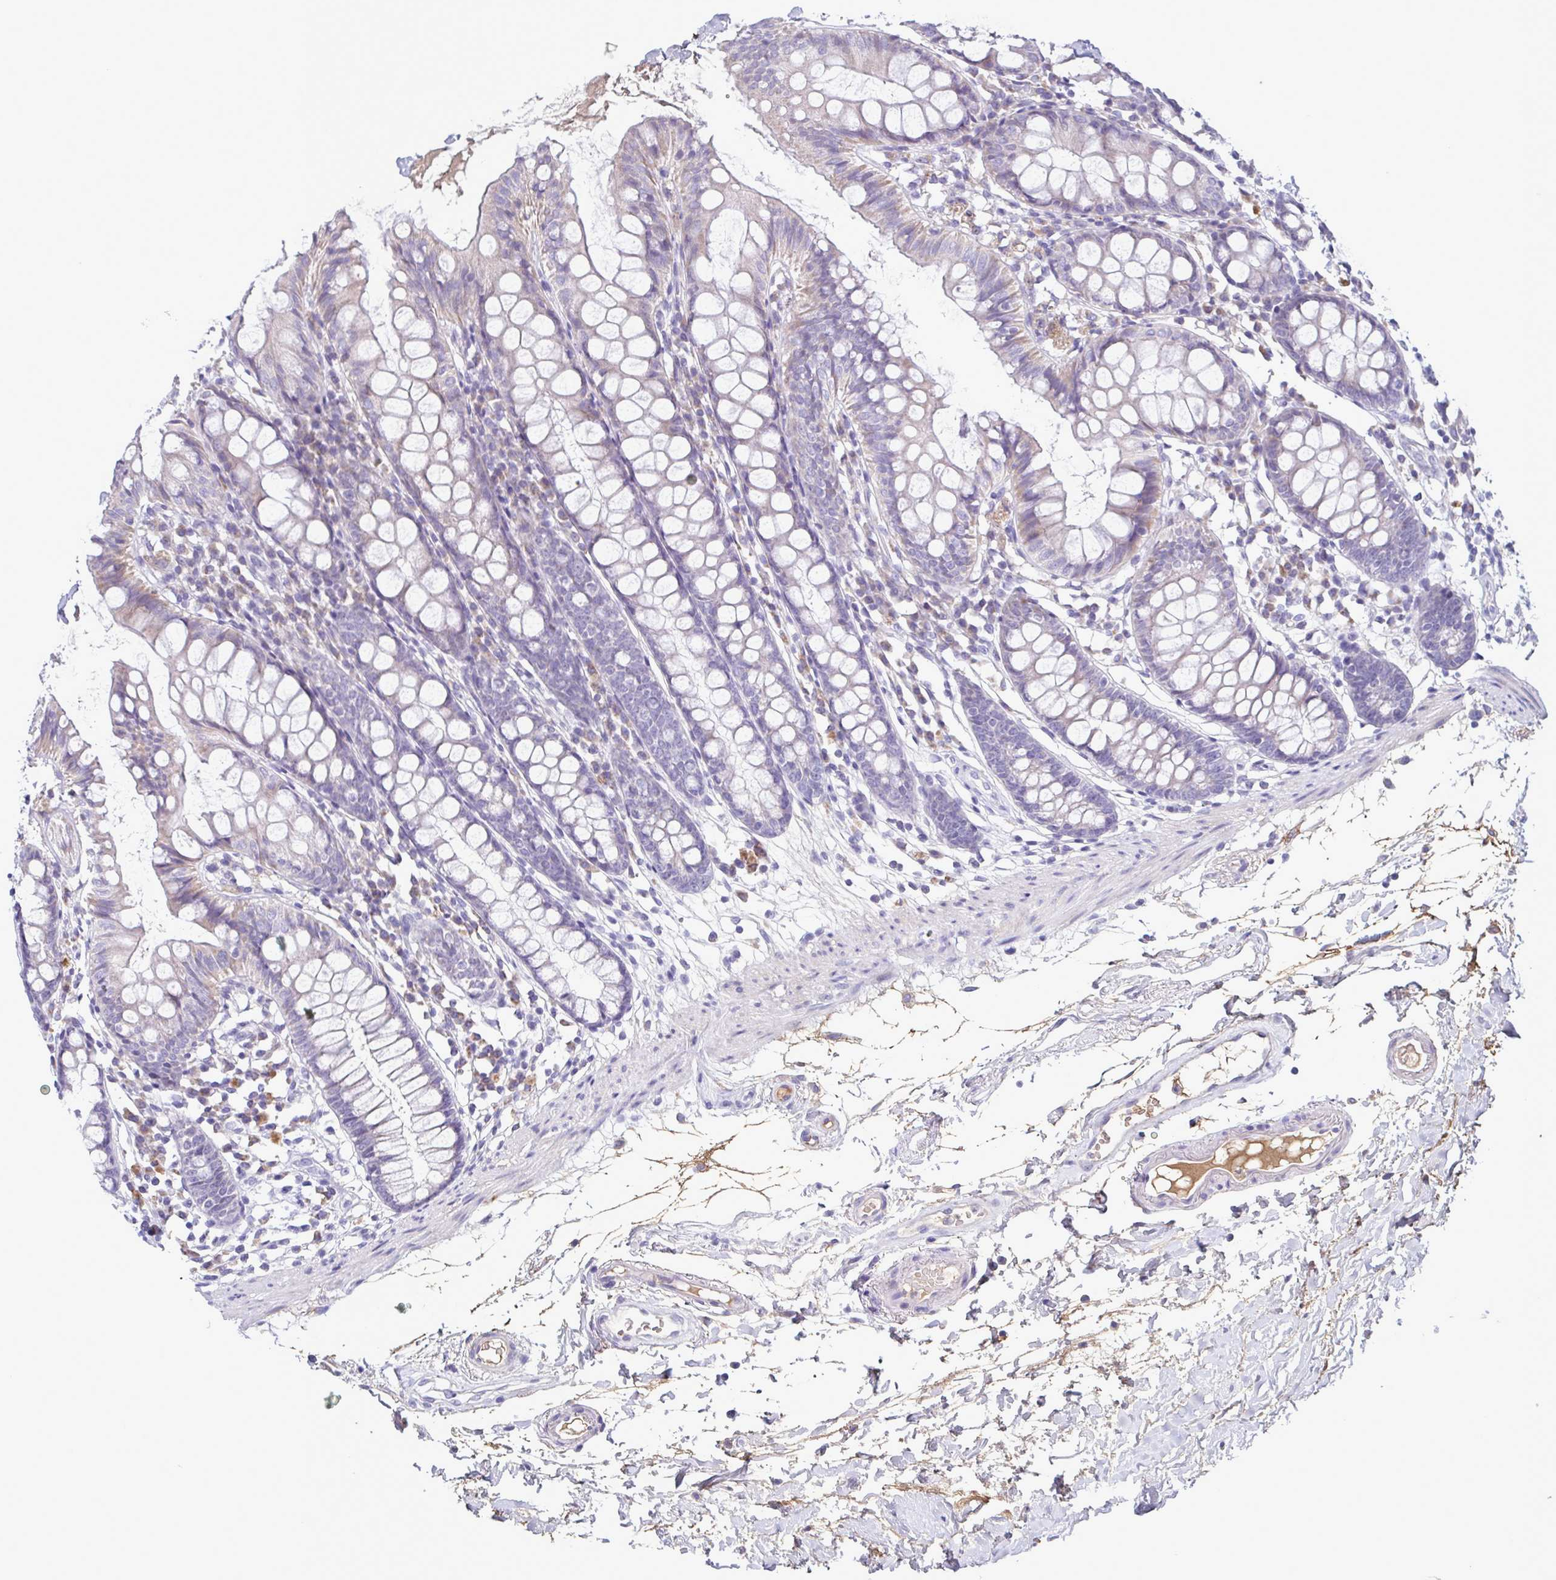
{"staining": {"intensity": "negative", "quantity": "none", "location": "none"}, "tissue": "colon", "cell_type": "Endothelial cells", "image_type": "normal", "snomed": [{"axis": "morphology", "description": "Normal tissue, NOS"}, {"axis": "topography", "description": "Colon"}], "caption": "A high-resolution micrograph shows immunohistochemistry (IHC) staining of benign colon, which shows no significant expression in endothelial cells. (Stains: DAB (3,3'-diaminobenzidine) IHC with hematoxylin counter stain, Microscopy: brightfield microscopy at high magnification).", "gene": "F13B", "patient": {"sex": "female", "age": 84}}